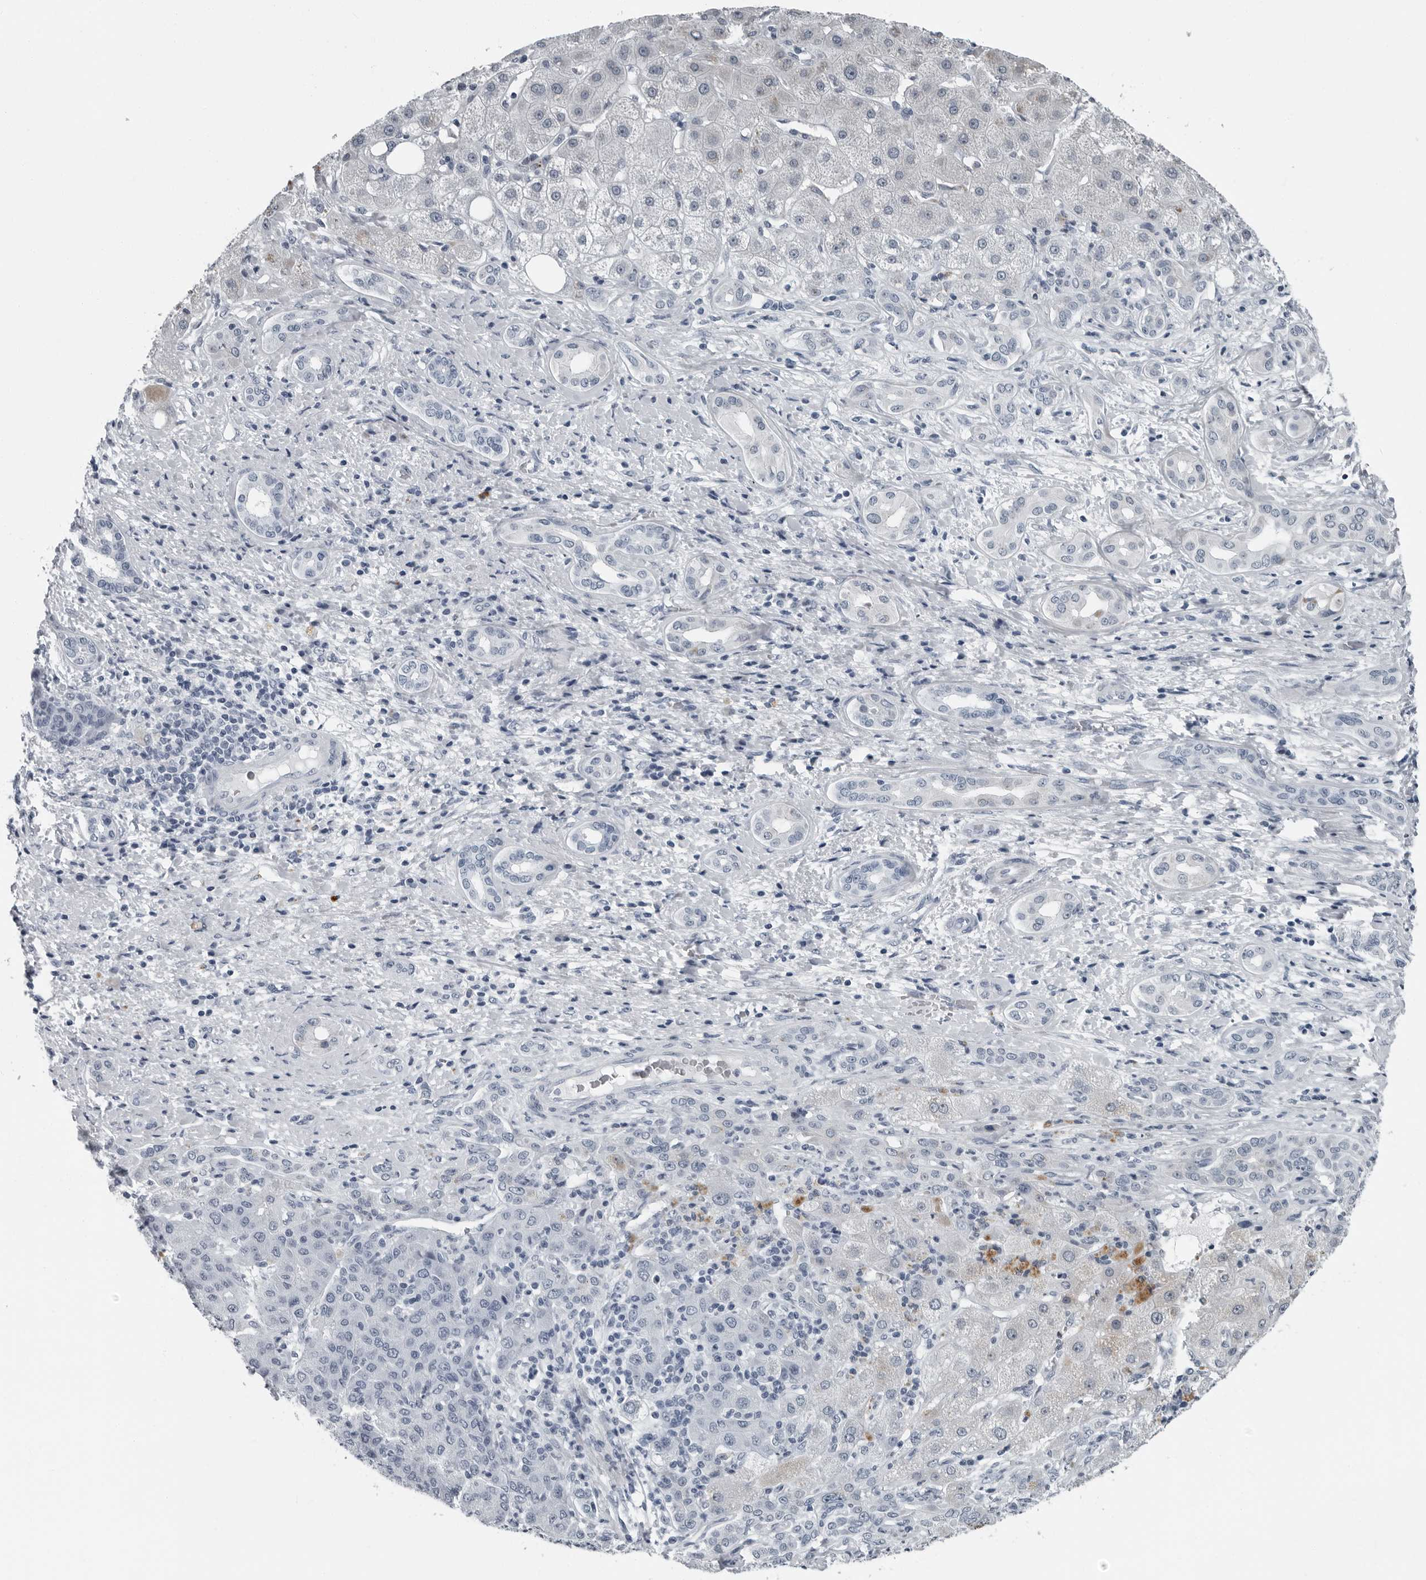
{"staining": {"intensity": "negative", "quantity": "none", "location": "none"}, "tissue": "liver cancer", "cell_type": "Tumor cells", "image_type": "cancer", "snomed": [{"axis": "morphology", "description": "Carcinoma, Hepatocellular, NOS"}, {"axis": "topography", "description": "Liver"}], "caption": "Immunohistochemical staining of human hepatocellular carcinoma (liver) exhibits no significant expression in tumor cells. (DAB IHC with hematoxylin counter stain).", "gene": "PDCD11", "patient": {"sex": "male", "age": 65}}